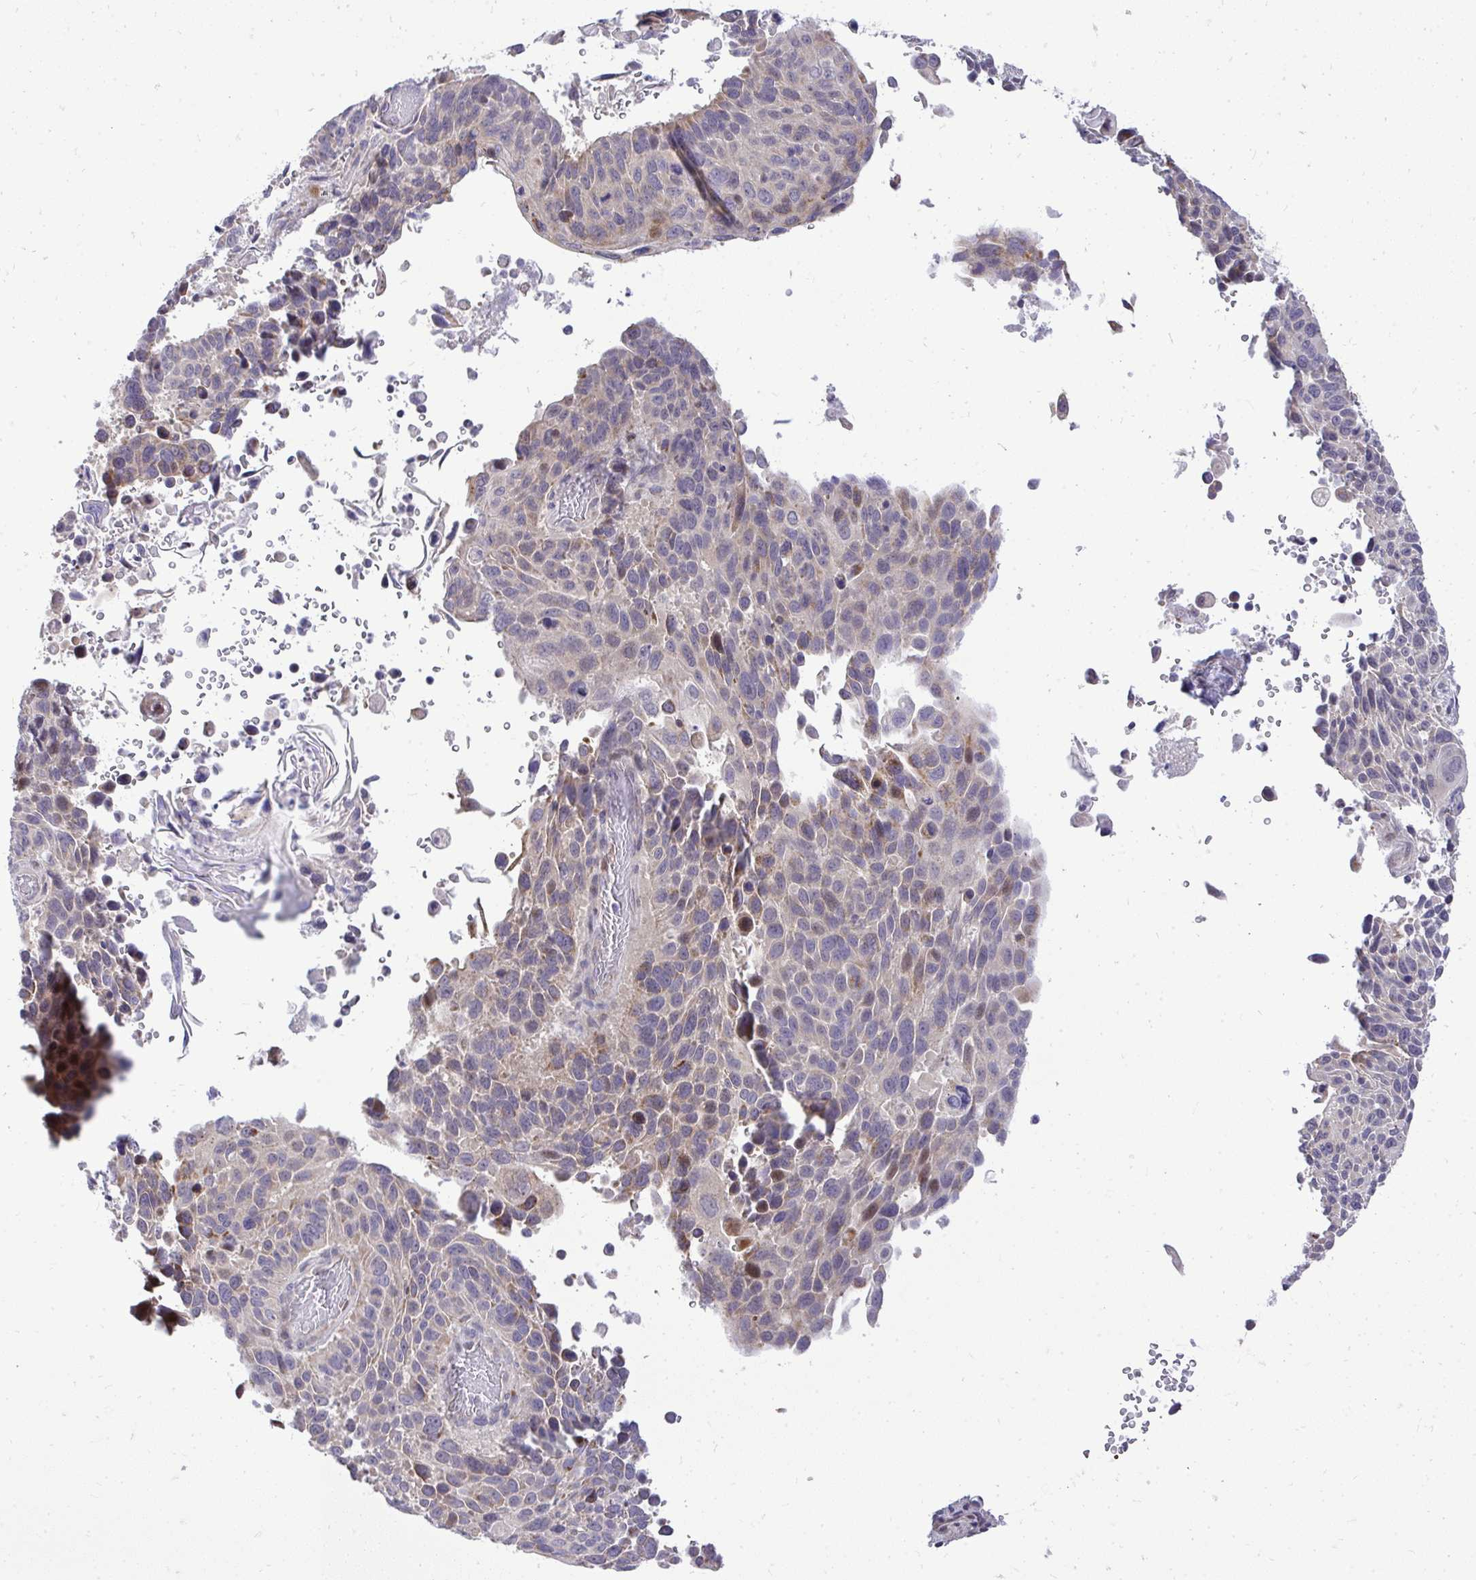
{"staining": {"intensity": "weak", "quantity": "<25%", "location": "cytoplasmic/membranous"}, "tissue": "lung cancer", "cell_type": "Tumor cells", "image_type": "cancer", "snomed": [{"axis": "morphology", "description": "Squamous cell carcinoma, NOS"}, {"axis": "topography", "description": "Lung"}], "caption": "Micrograph shows no protein positivity in tumor cells of squamous cell carcinoma (lung) tissue. (DAB (3,3'-diaminobenzidine) immunohistochemistry (IHC) with hematoxylin counter stain).", "gene": "OR8D1", "patient": {"sex": "male", "age": 68}}